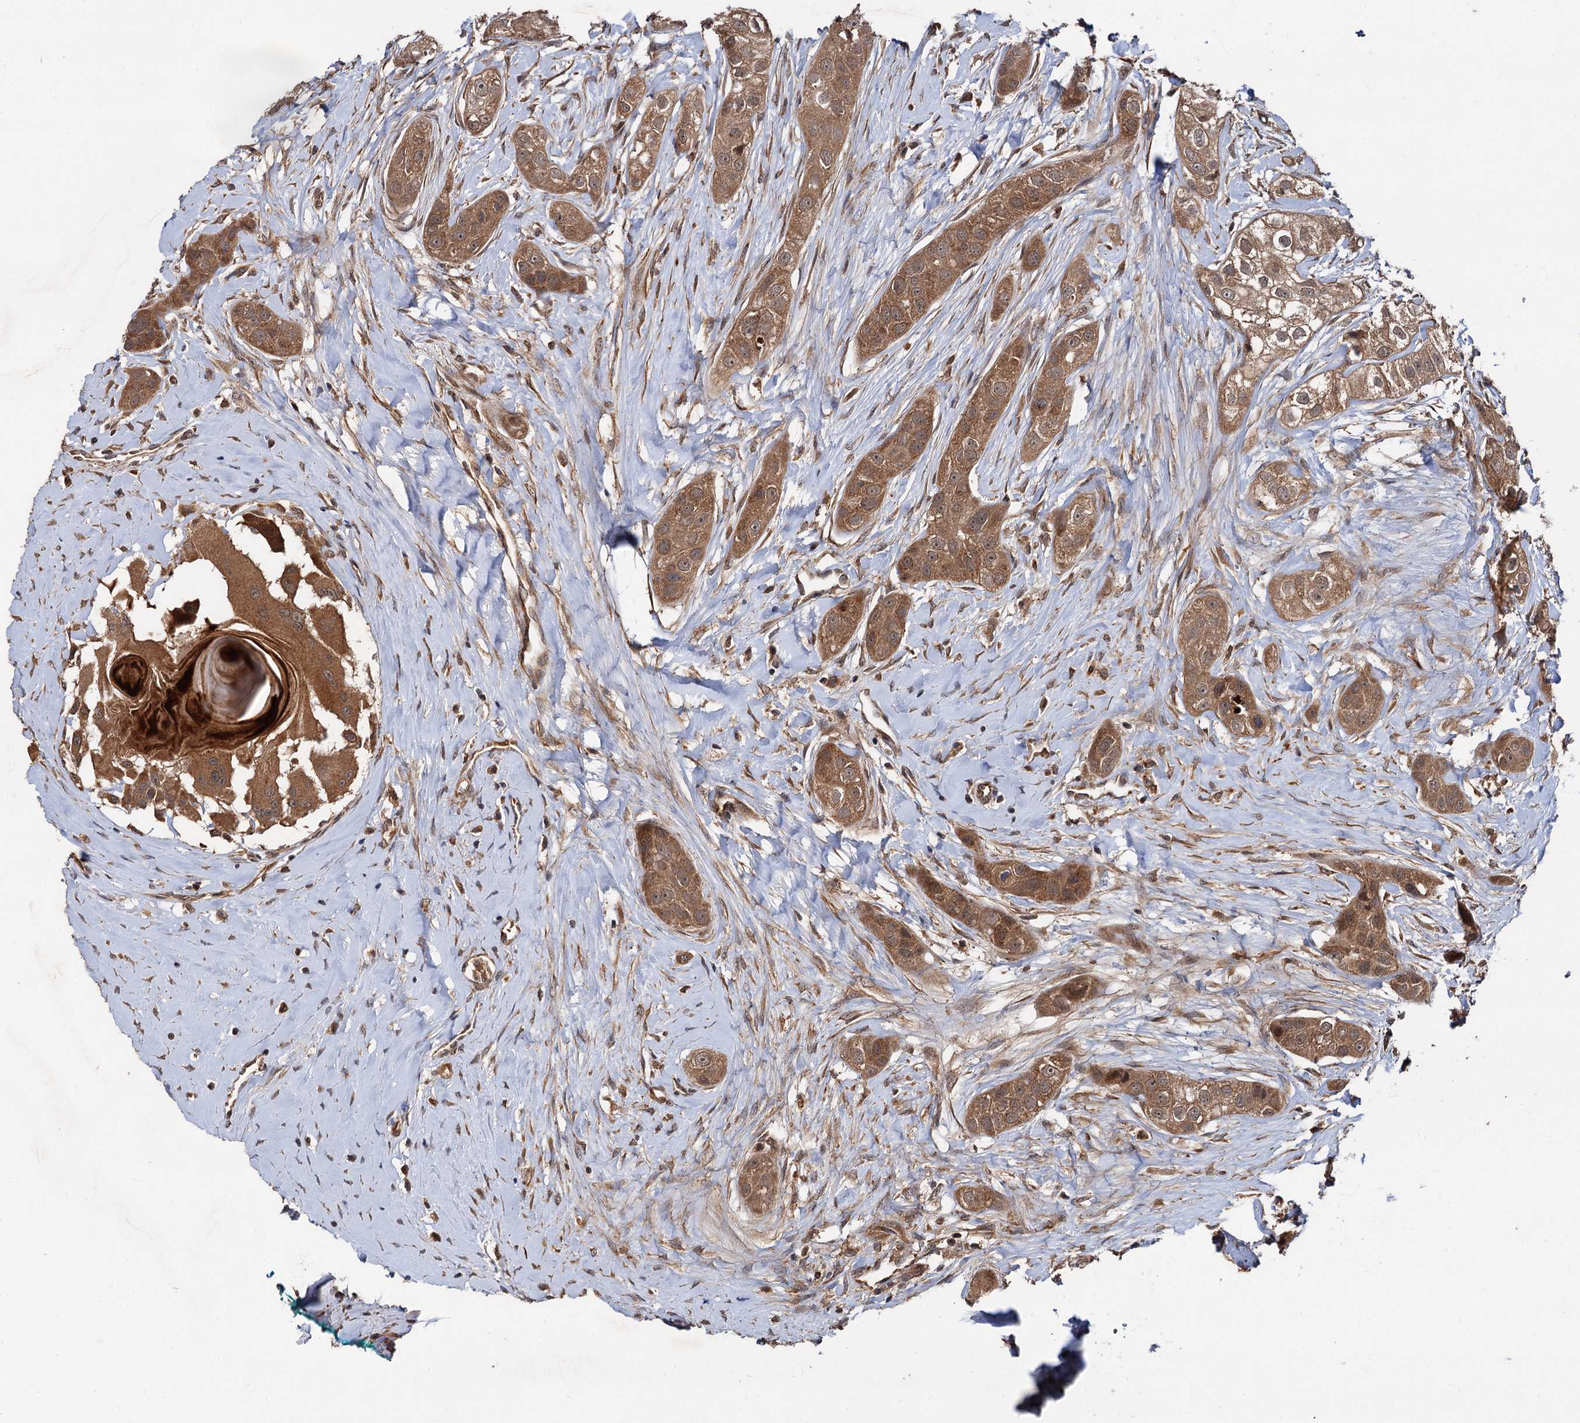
{"staining": {"intensity": "moderate", "quantity": ">75%", "location": "cytoplasmic/membranous"}, "tissue": "head and neck cancer", "cell_type": "Tumor cells", "image_type": "cancer", "snomed": [{"axis": "morphology", "description": "Normal tissue, NOS"}, {"axis": "morphology", "description": "Squamous cell carcinoma, NOS"}, {"axis": "topography", "description": "Skeletal muscle"}, {"axis": "topography", "description": "Head-Neck"}], "caption": "High-magnification brightfield microscopy of head and neck cancer stained with DAB (brown) and counterstained with hematoxylin (blue). tumor cells exhibit moderate cytoplasmic/membranous positivity is identified in about>75% of cells.", "gene": "TEX9", "patient": {"sex": "male", "age": 51}}